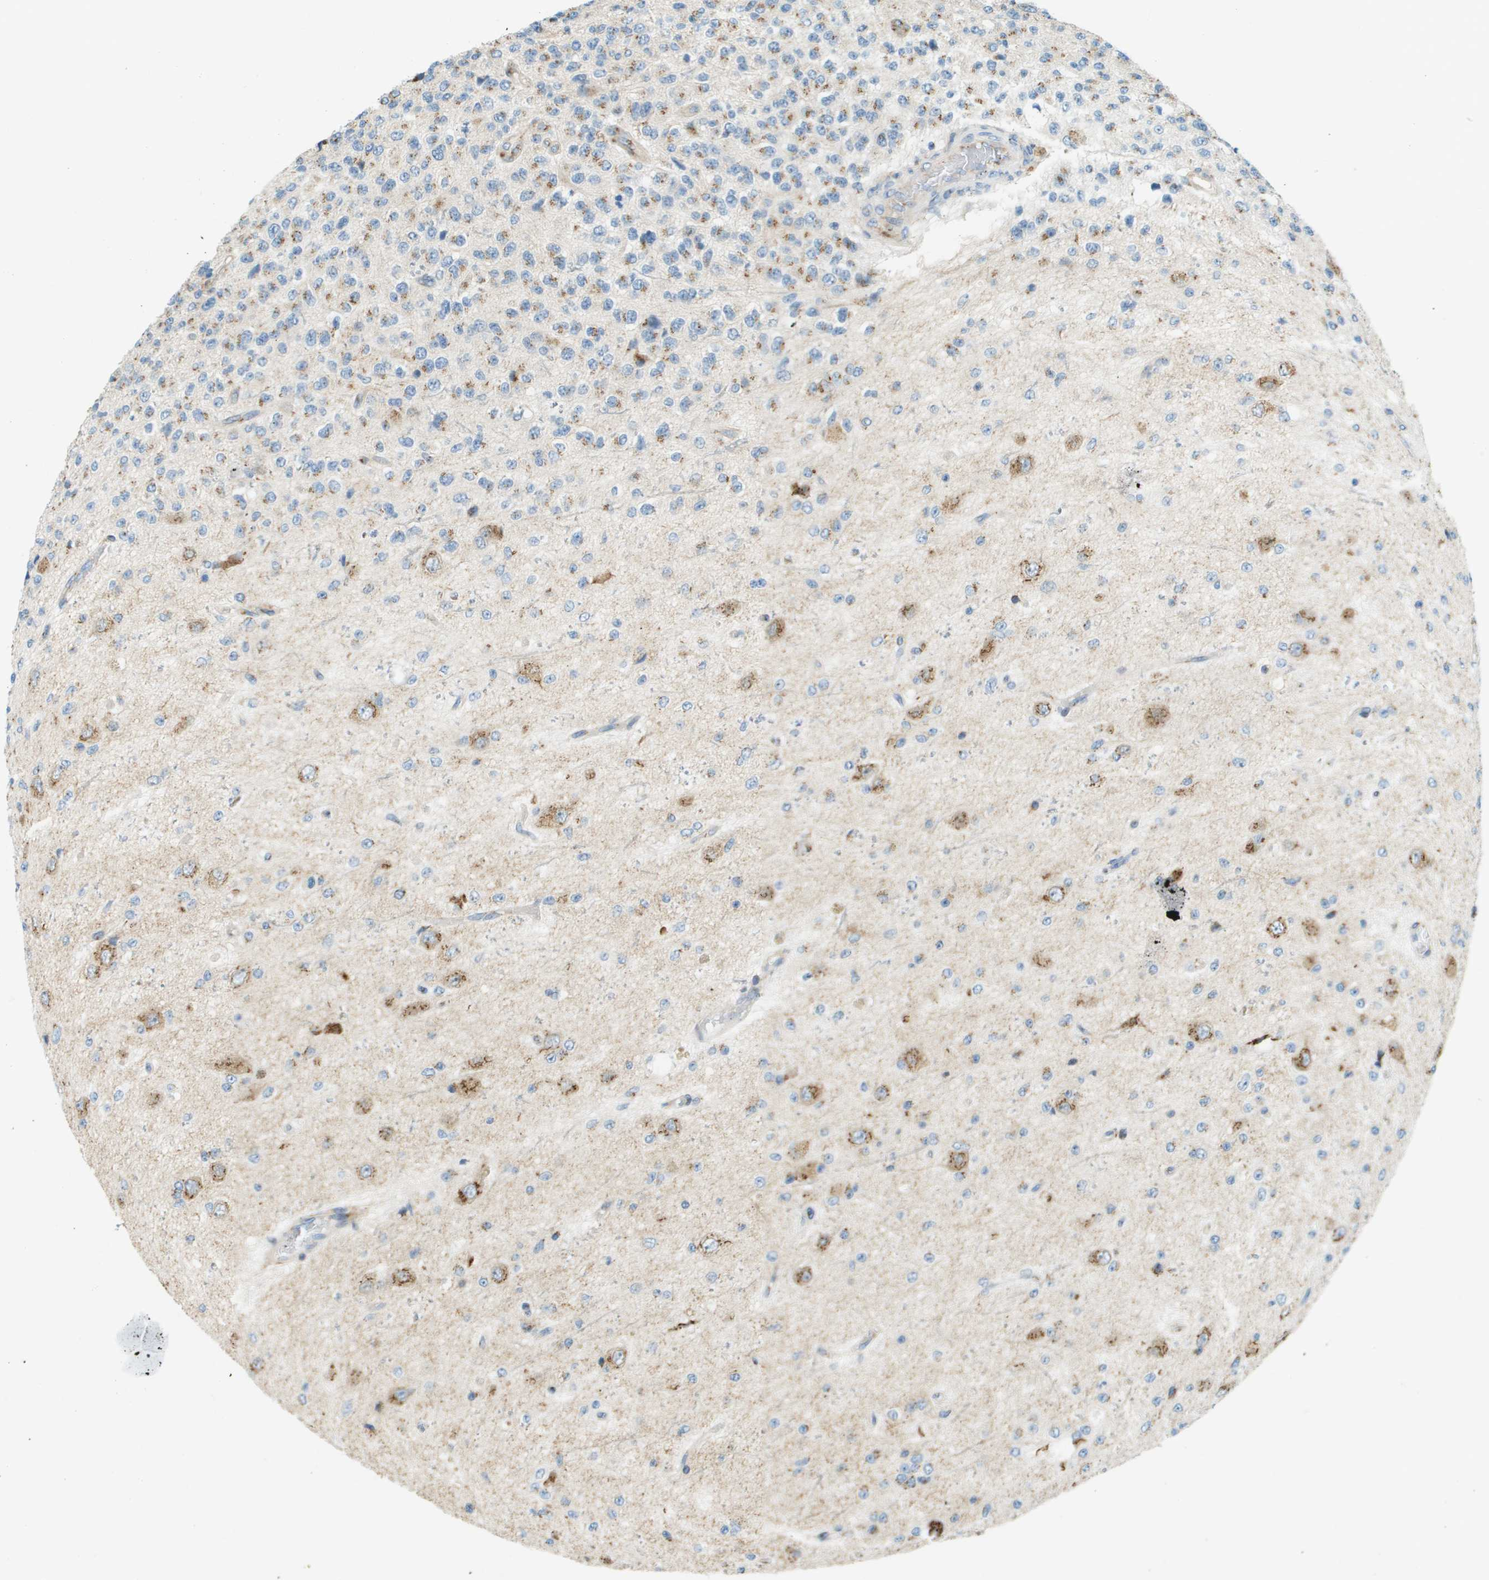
{"staining": {"intensity": "moderate", "quantity": ">75%", "location": "cytoplasmic/membranous"}, "tissue": "glioma", "cell_type": "Tumor cells", "image_type": "cancer", "snomed": [{"axis": "morphology", "description": "Glioma, malignant, High grade"}, {"axis": "topography", "description": "pancreas cauda"}], "caption": "This is a micrograph of immunohistochemistry staining of glioma, which shows moderate expression in the cytoplasmic/membranous of tumor cells.", "gene": "ACBD3", "patient": {"sex": "male", "age": 60}}